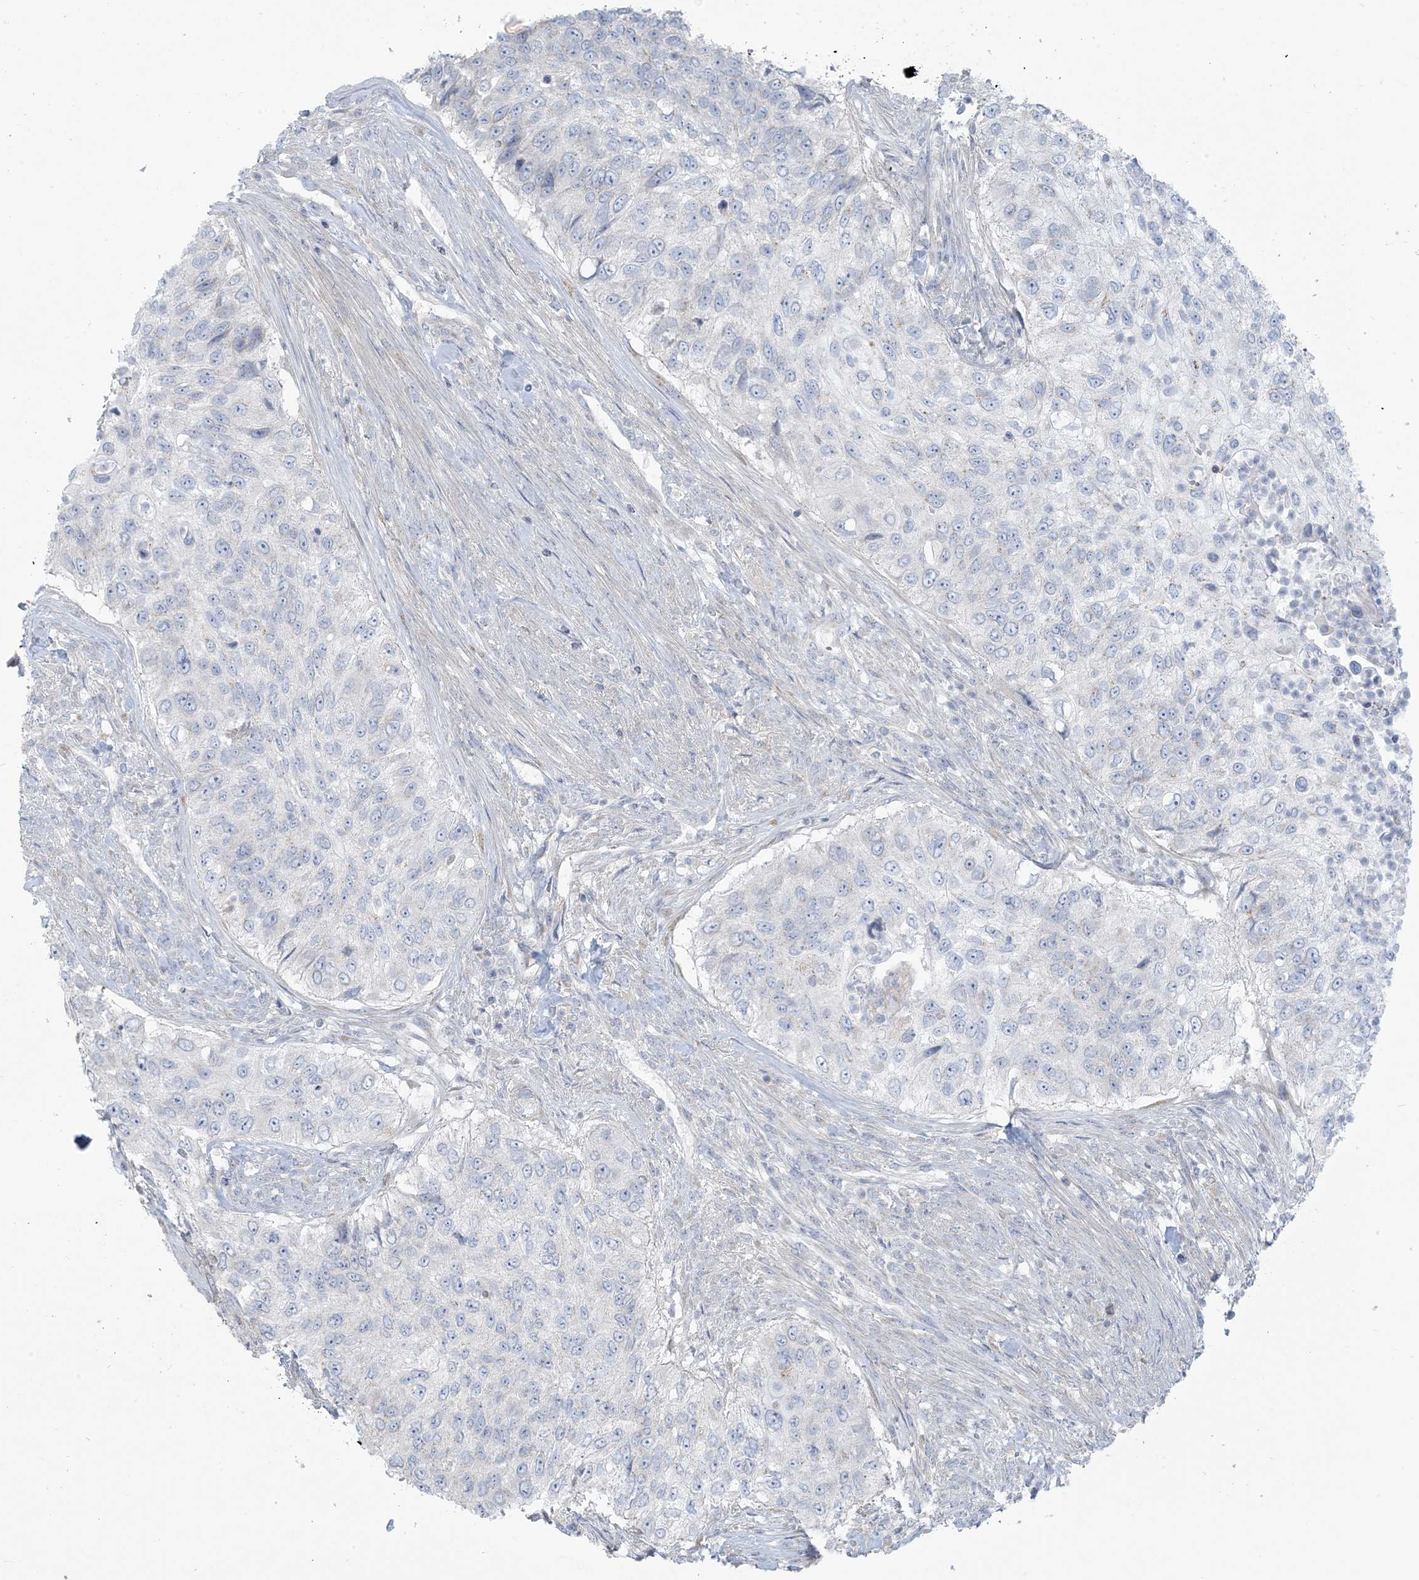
{"staining": {"intensity": "negative", "quantity": "none", "location": "none"}, "tissue": "urothelial cancer", "cell_type": "Tumor cells", "image_type": "cancer", "snomed": [{"axis": "morphology", "description": "Urothelial carcinoma, High grade"}, {"axis": "topography", "description": "Urinary bladder"}], "caption": "High-grade urothelial carcinoma stained for a protein using immunohistochemistry (IHC) shows no expression tumor cells.", "gene": "SCML1", "patient": {"sex": "female", "age": 60}}